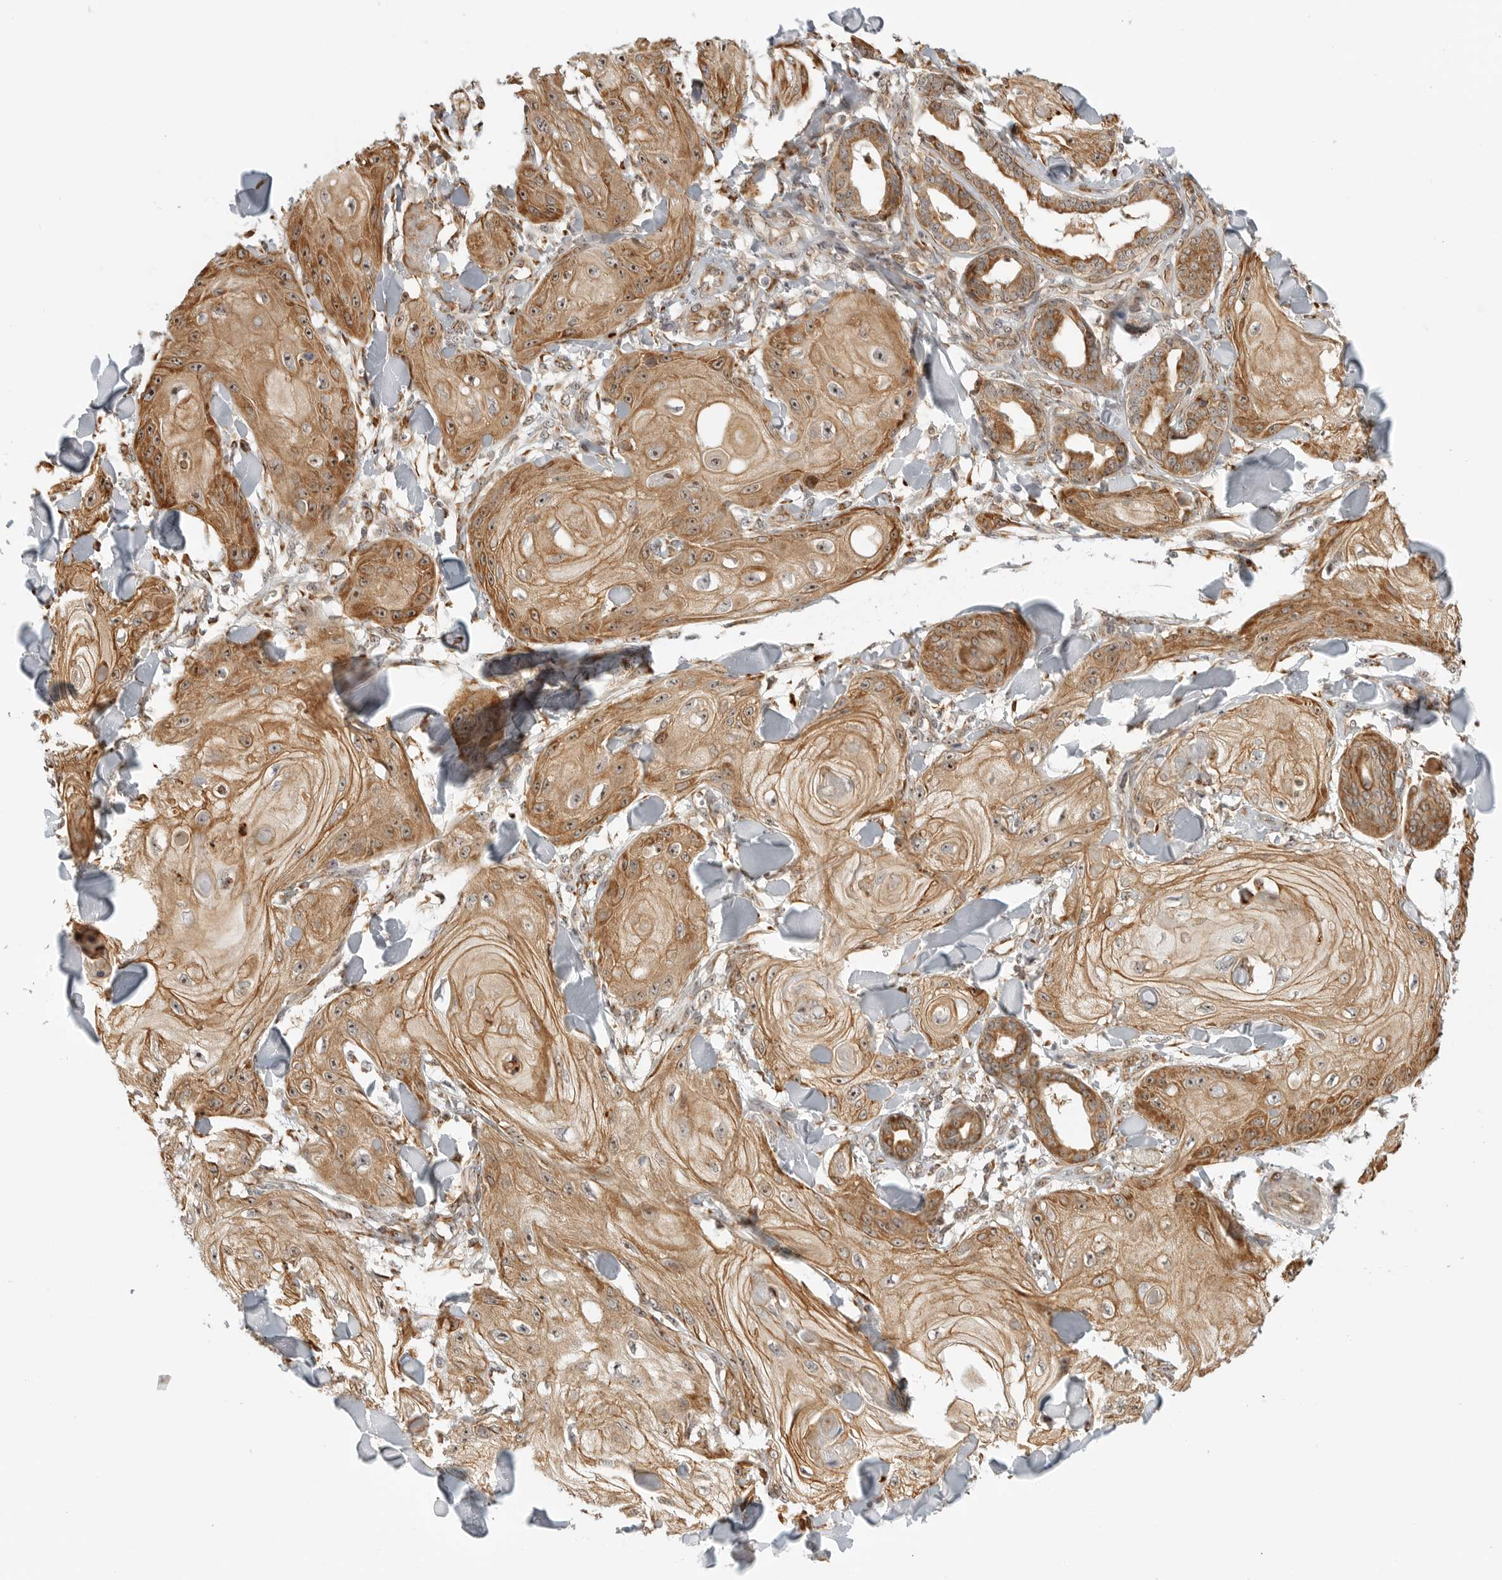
{"staining": {"intensity": "moderate", "quantity": ">75%", "location": "cytoplasmic/membranous,nuclear"}, "tissue": "skin cancer", "cell_type": "Tumor cells", "image_type": "cancer", "snomed": [{"axis": "morphology", "description": "Squamous cell carcinoma, NOS"}, {"axis": "topography", "description": "Skin"}], "caption": "Skin squamous cell carcinoma tissue shows moderate cytoplasmic/membranous and nuclear positivity in approximately >75% of tumor cells, visualized by immunohistochemistry. The staining was performed using DAB (3,3'-diaminobenzidine), with brown indicating positive protein expression. Nuclei are stained blue with hematoxylin.", "gene": "DSCC1", "patient": {"sex": "male", "age": 74}}